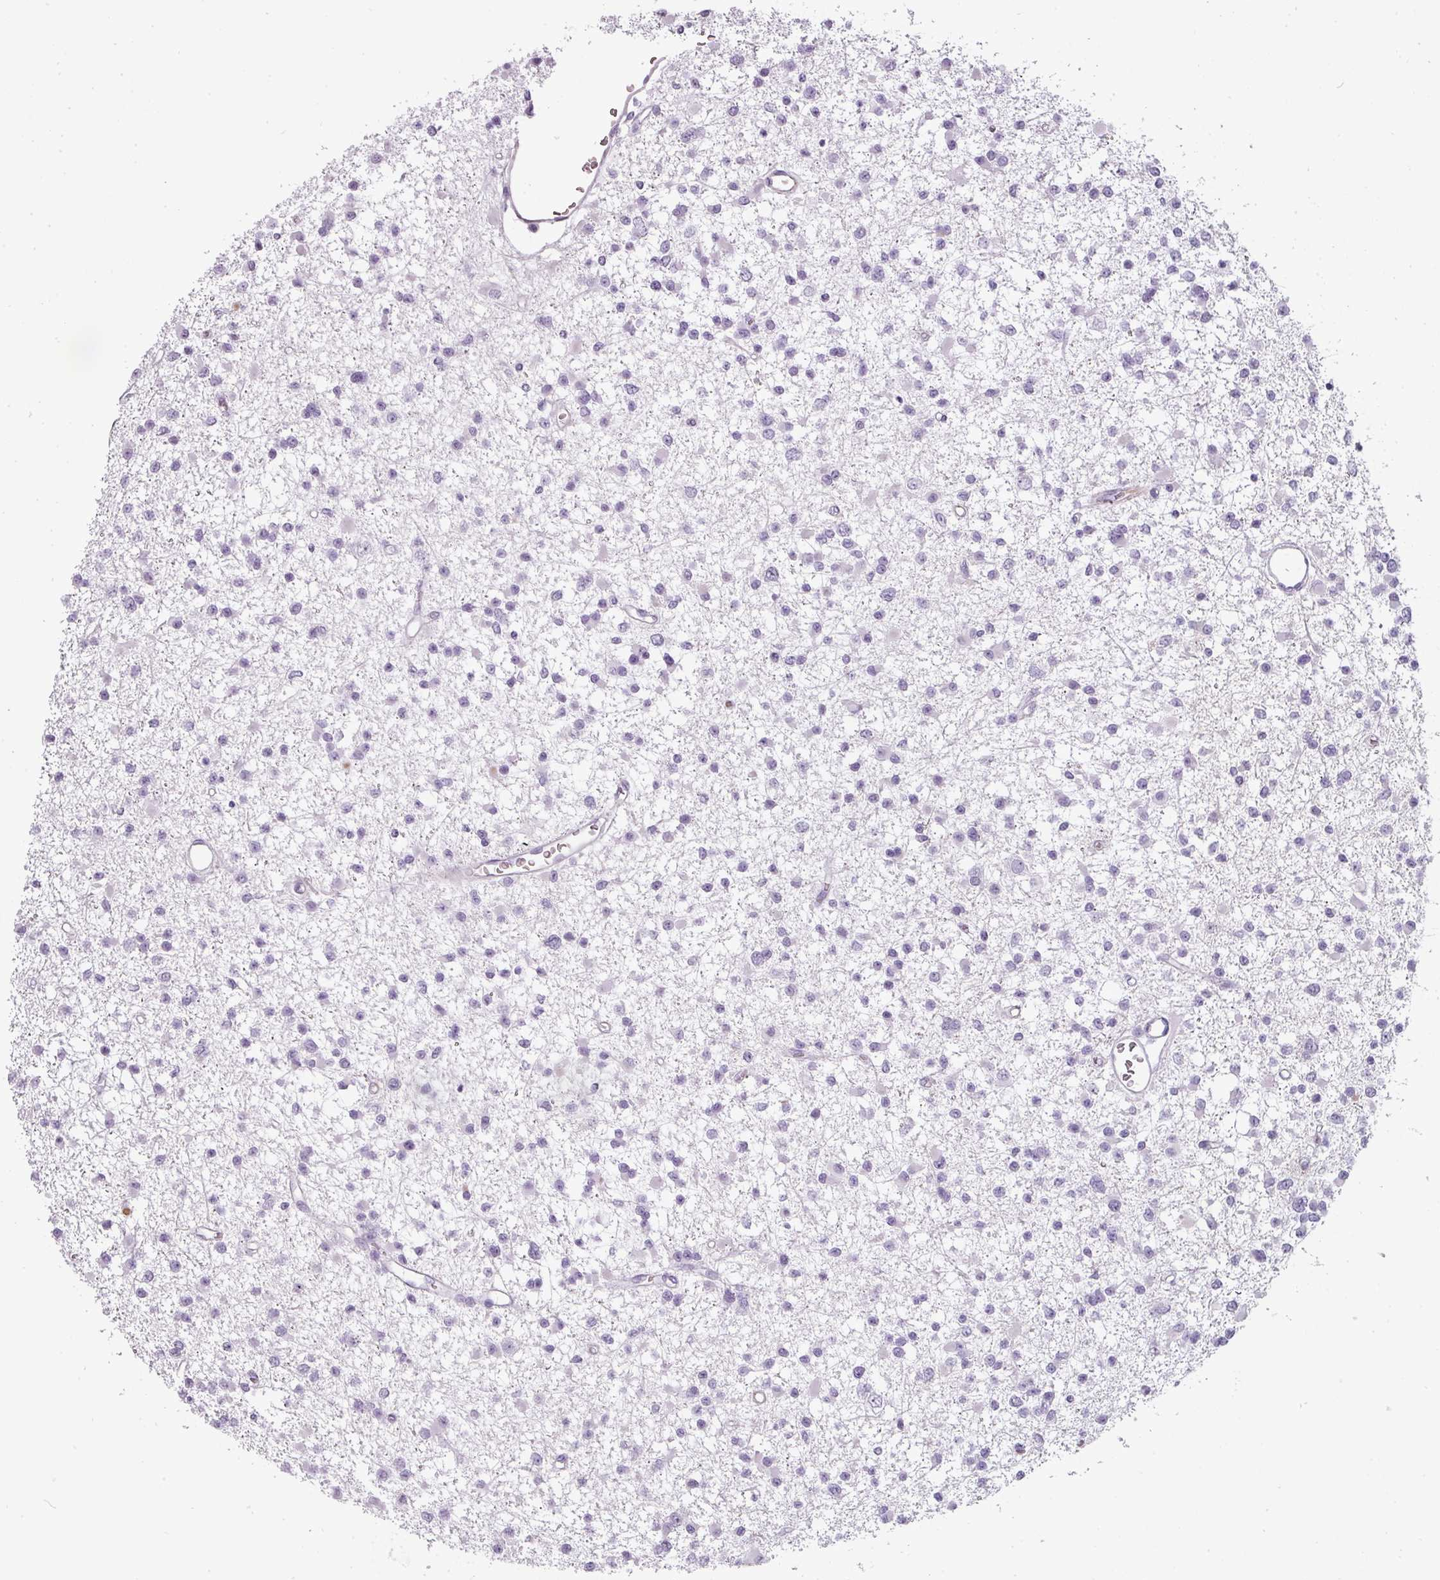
{"staining": {"intensity": "negative", "quantity": "none", "location": "none"}, "tissue": "glioma", "cell_type": "Tumor cells", "image_type": "cancer", "snomed": [{"axis": "morphology", "description": "Glioma, malignant, Low grade"}, {"axis": "topography", "description": "Brain"}], "caption": "Immunohistochemical staining of glioma demonstrates no significant positivity in tumor cells.", "gene": "CHRDL1", "patient": {"sex": "female", "age": 22}}